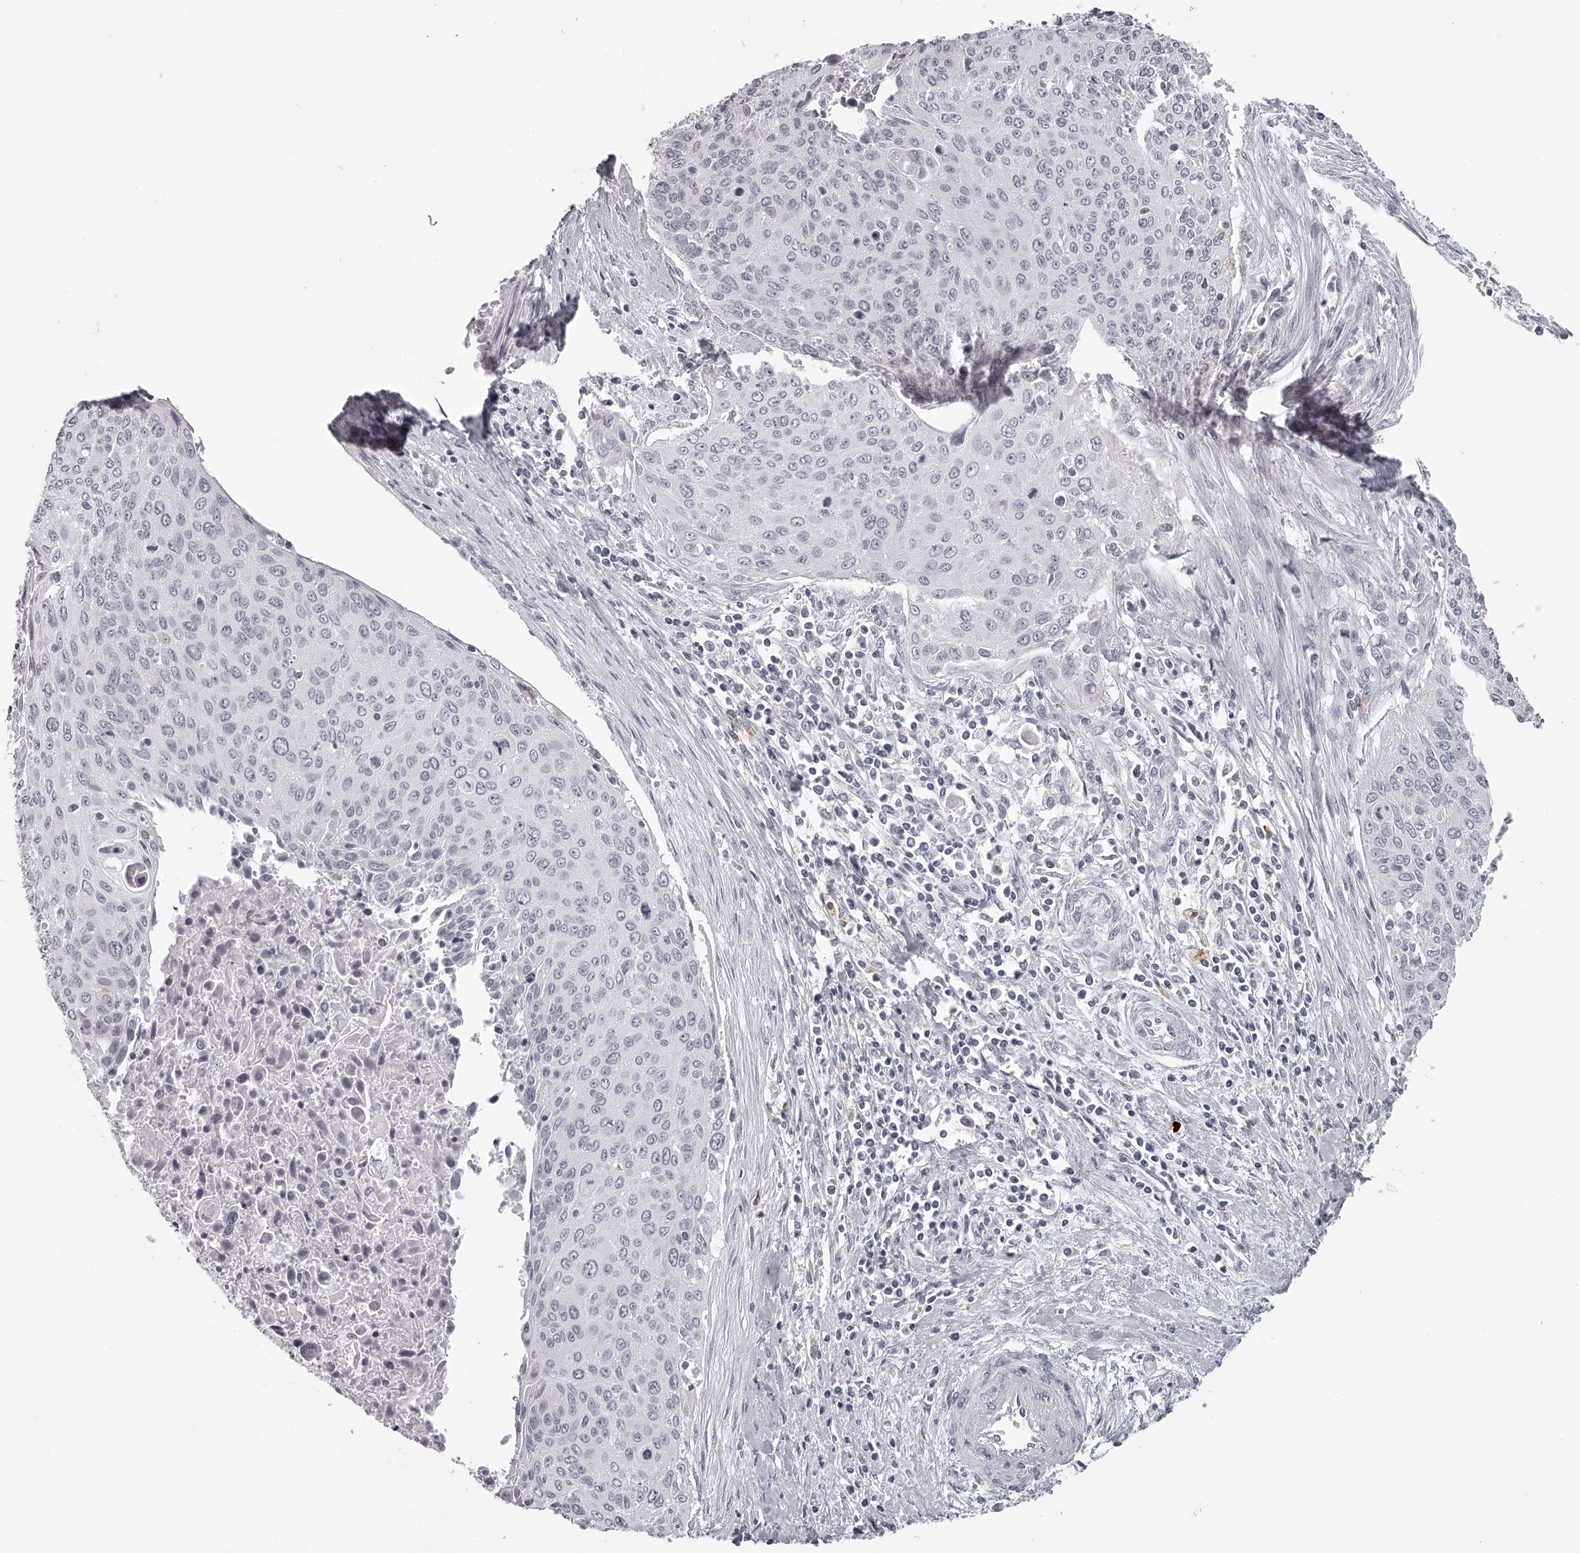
{"staining": {"intensity": "negative", "quantity": "none", "location": "none"}, "tissue": "cervical cancer", "cell_type": "Tumor cells", "image_type": "cancer", "snomed": [{"axis": "morphology", "description": "Squamous cell carcinoma, NOS"}, {"axis": "topography", "description": "Cervix"}], "caption": "This is an IHC photomicrograph of cervical cancer (squamous cell carcinoma). There is no staining in tumor cells.", "gene": "RNF220", "patient": {"sex": "female", "age": 55}}